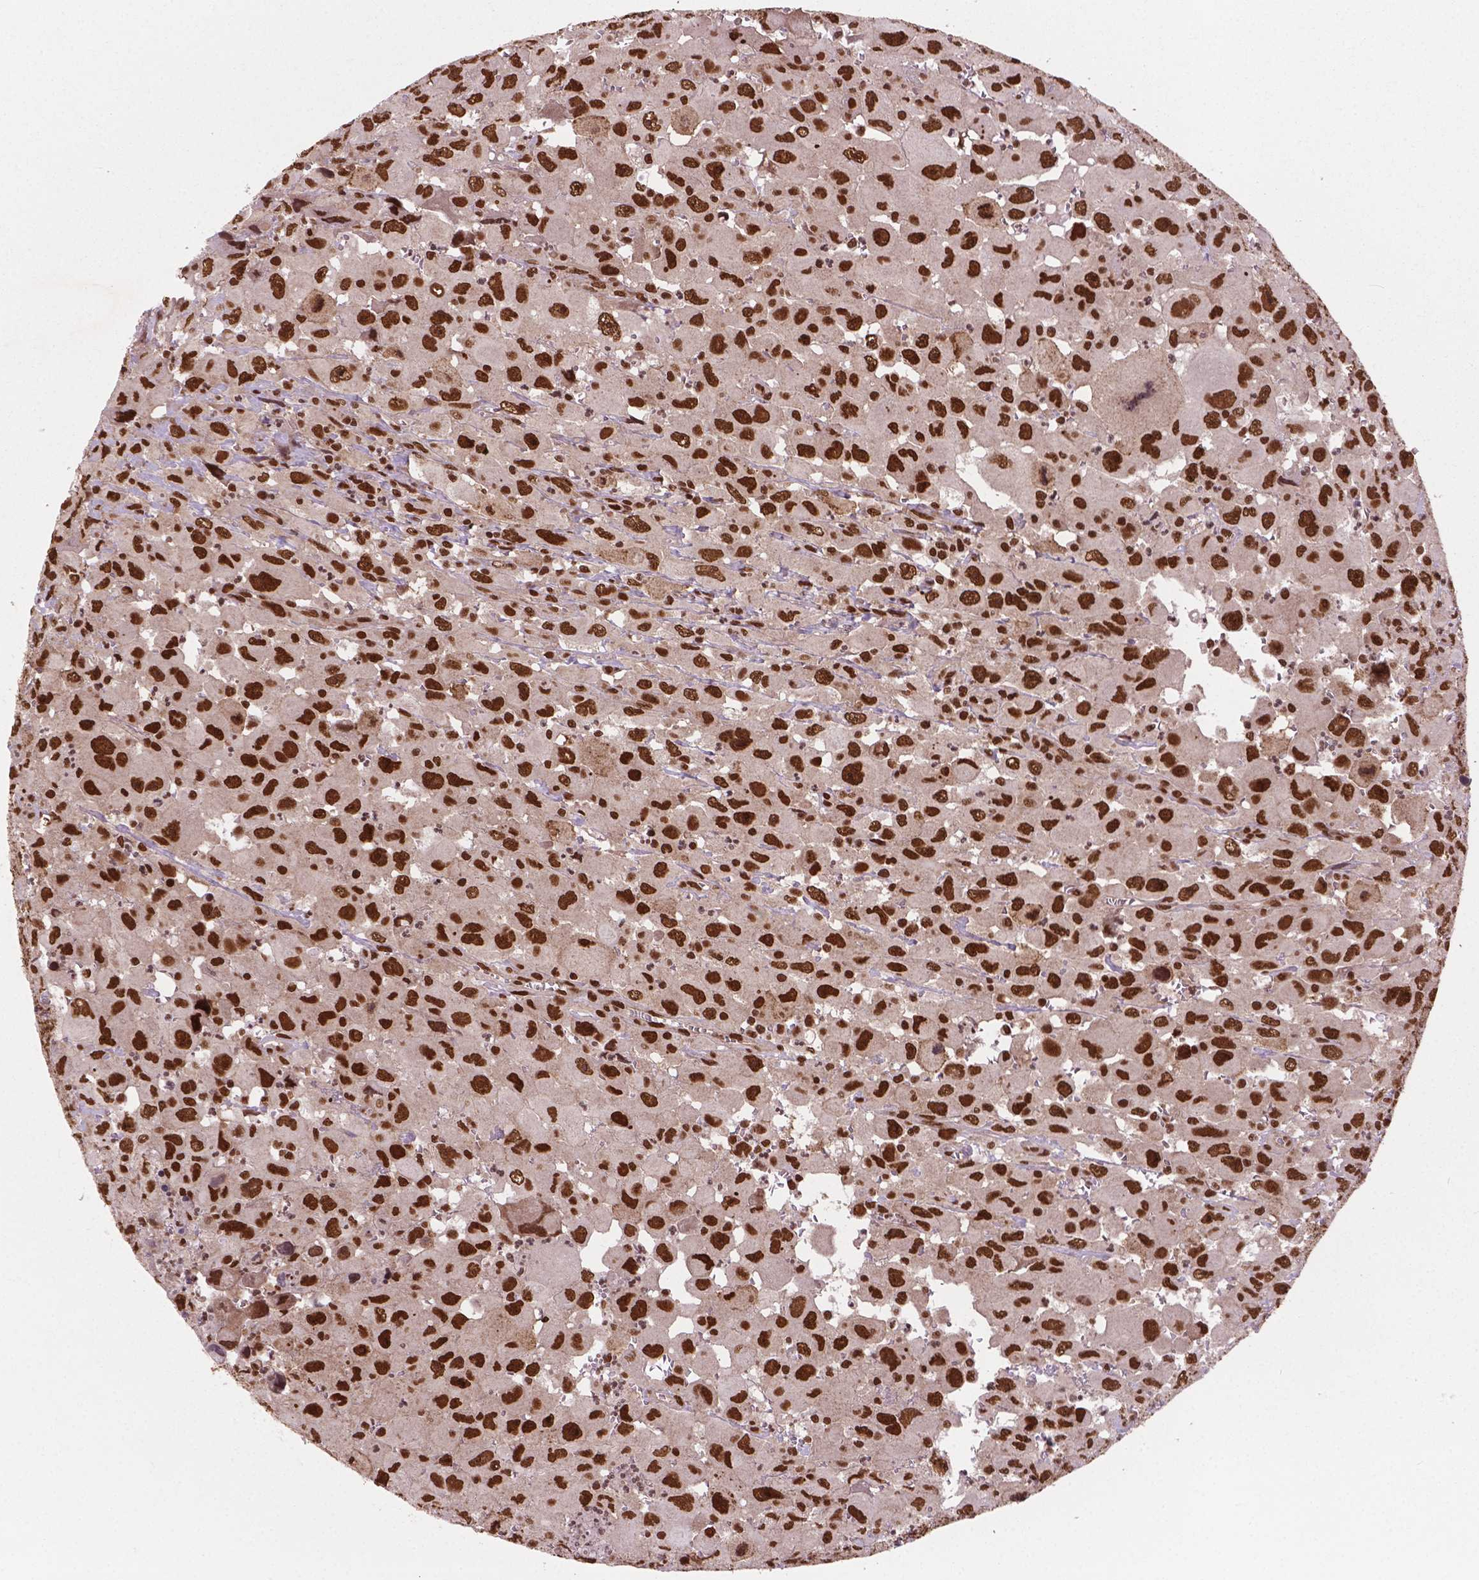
{"staining": {"intensity": "strong", "quantity": ">75%", "location": "nuclear"}, "tissue": "head and neck cancer", "cell_type": "Tumor cells", "image_type": "cancer", "snomed": [{"axis": "morphology", "description": "Squamous cell carcinoma, NOS"}, {"axis": "morphology", "description": "Squamous cell carcinoma, metastatic, NOS"}, {"axis": "topography", "description": "Oral tissue"}, {"axis": "topography", "description": "Head-Neck"}], "caption": "Brown immunohistochemical staining in human head and neck cancer shows strong nuclear positivity in approximately >75% of tumor cells.", "gene": "SIRT6", "patient": {"sex": "female", "age": 85}}